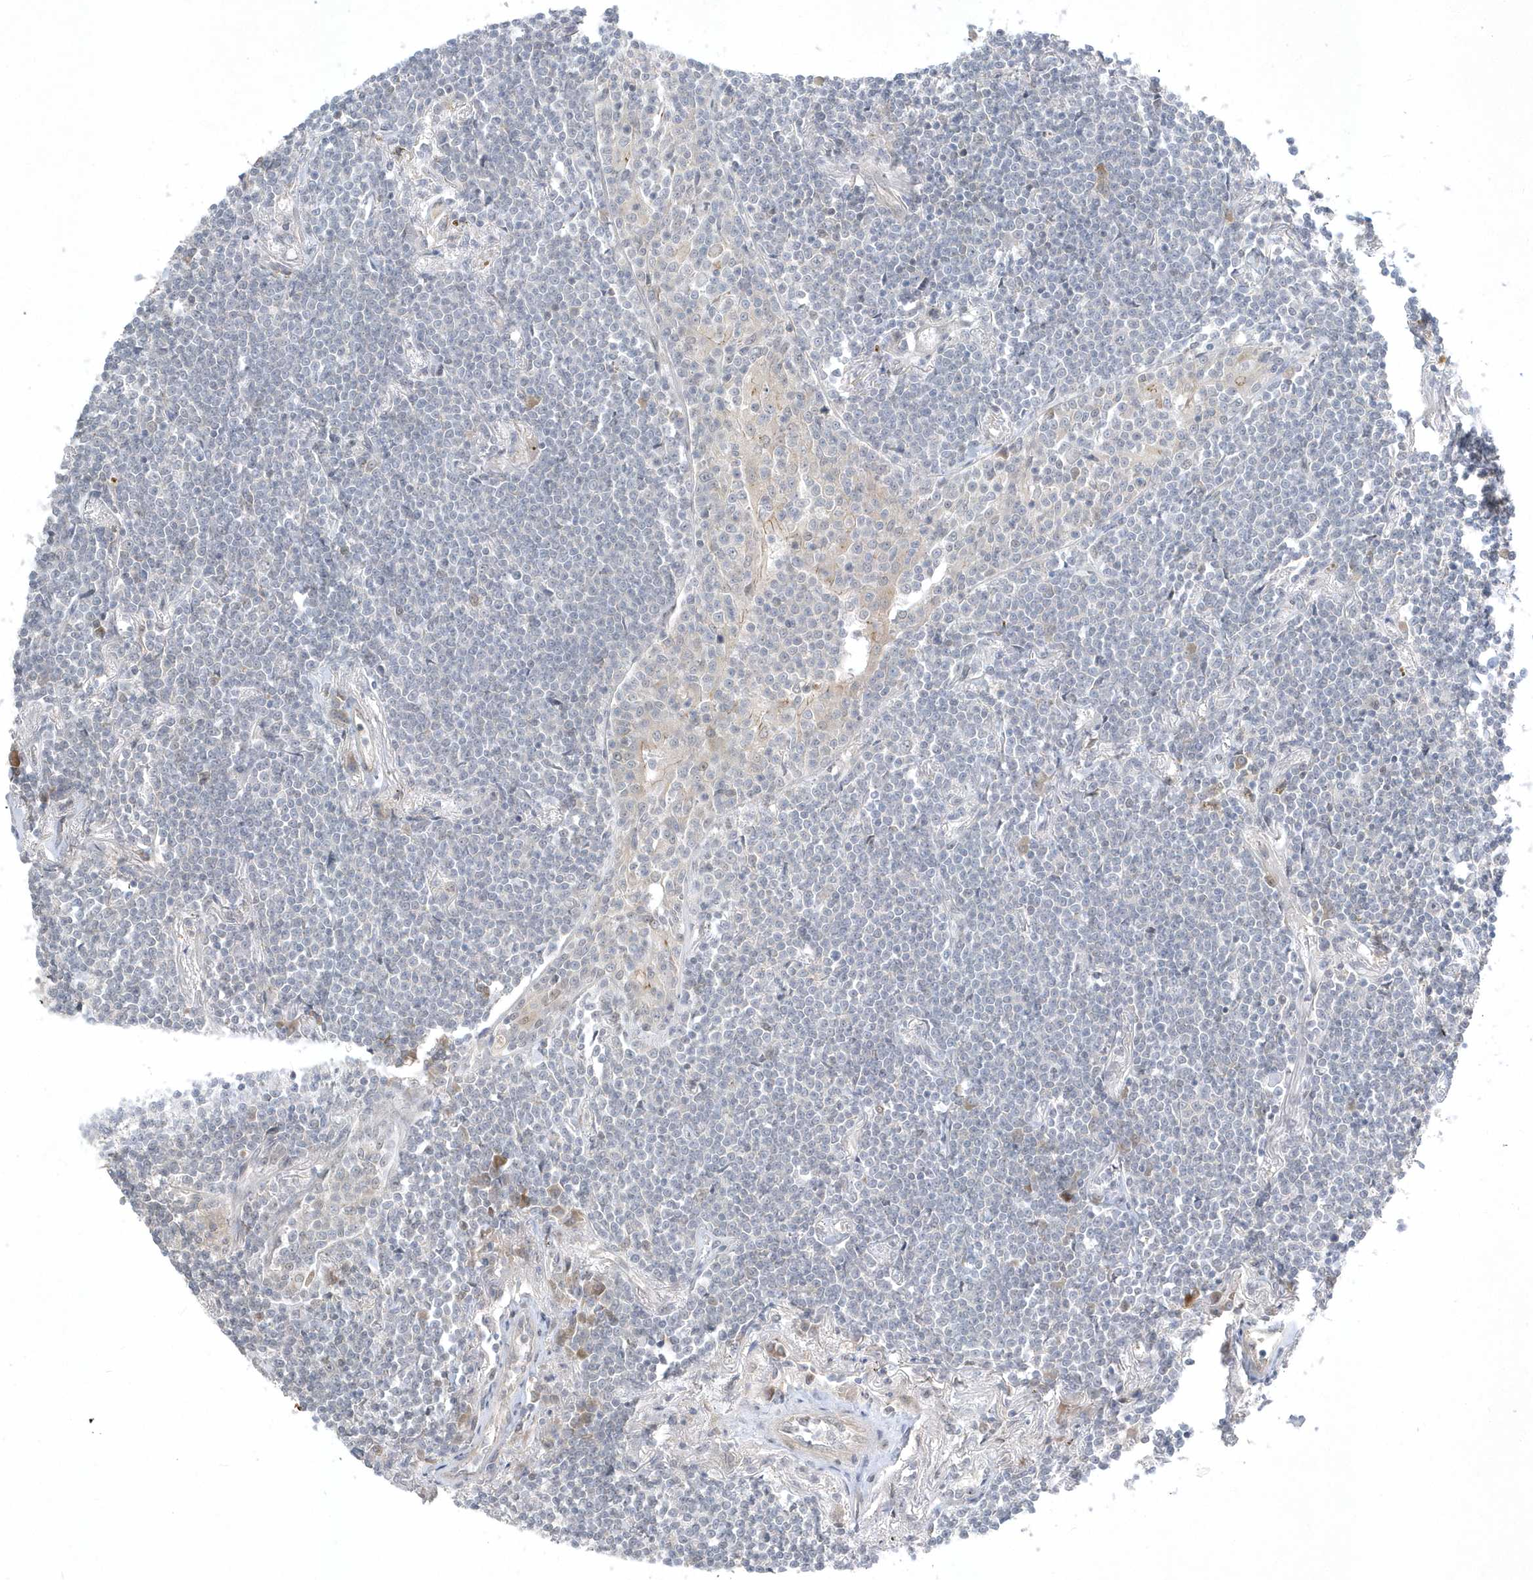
{"staining": {"intensity": "negative", "quantity": "none", "location": "none"}, "tissue": "lymphoma", "cell_type": "Tumor cells", "image_type": "cancer", "snomed": [{"axis": "morphology", "description": "Malignant lymphoma, non-Hodgkin's type, Low grade"}, {"axis": "topography", "description": "Lung"}], "caption": "High power microscopy image of an immunohistochemistry photomicrograph of lymphoma, revealing no significant expression in tumor cells.", "gene": "ZC3H12D", "patient": {"sex": "female", "age": 71}}